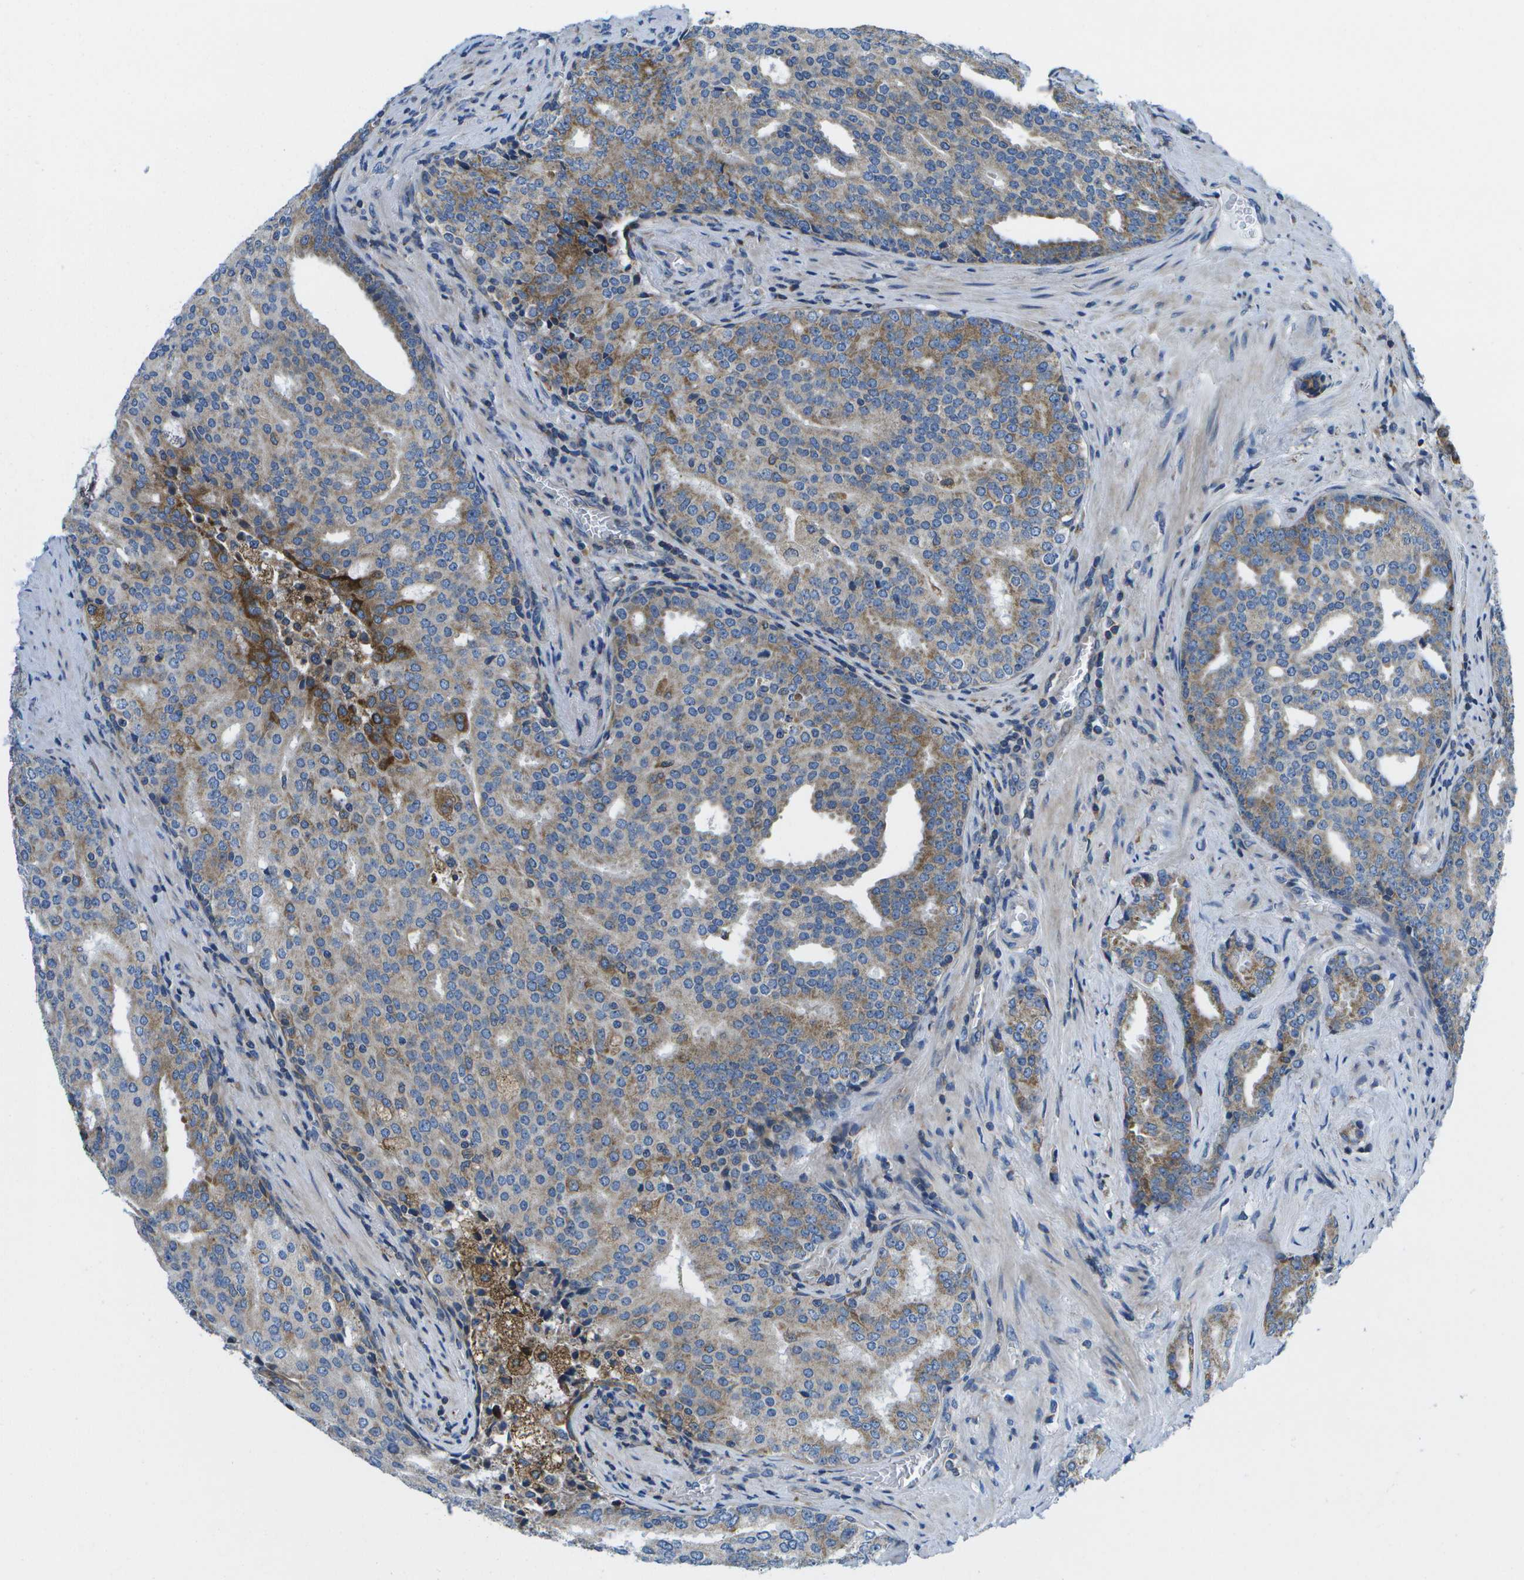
{"staining": {"intensity": "moderate", "quantity": "25%-75%", "location": "cytoplasmic/membranous"}, "tissue": "prostate cancer", "cell_type": "Tumor cells", "image_type": "cancer", "snomed": [{"axis": "morphology", "description": "Adenocarcinoma, High grade"}, {"axis": "topography", "description": "Prostate"}], "caption": "Prostate cancer (adenocarcinoma (high-grade)) stained with a brown dye demonstrates moderate cytoplasmic/membranous positive positivity in approximately 25%-75% of tumor cells.", "gene": "GDF5", "patient": {"sex": "male", "age": 71}}